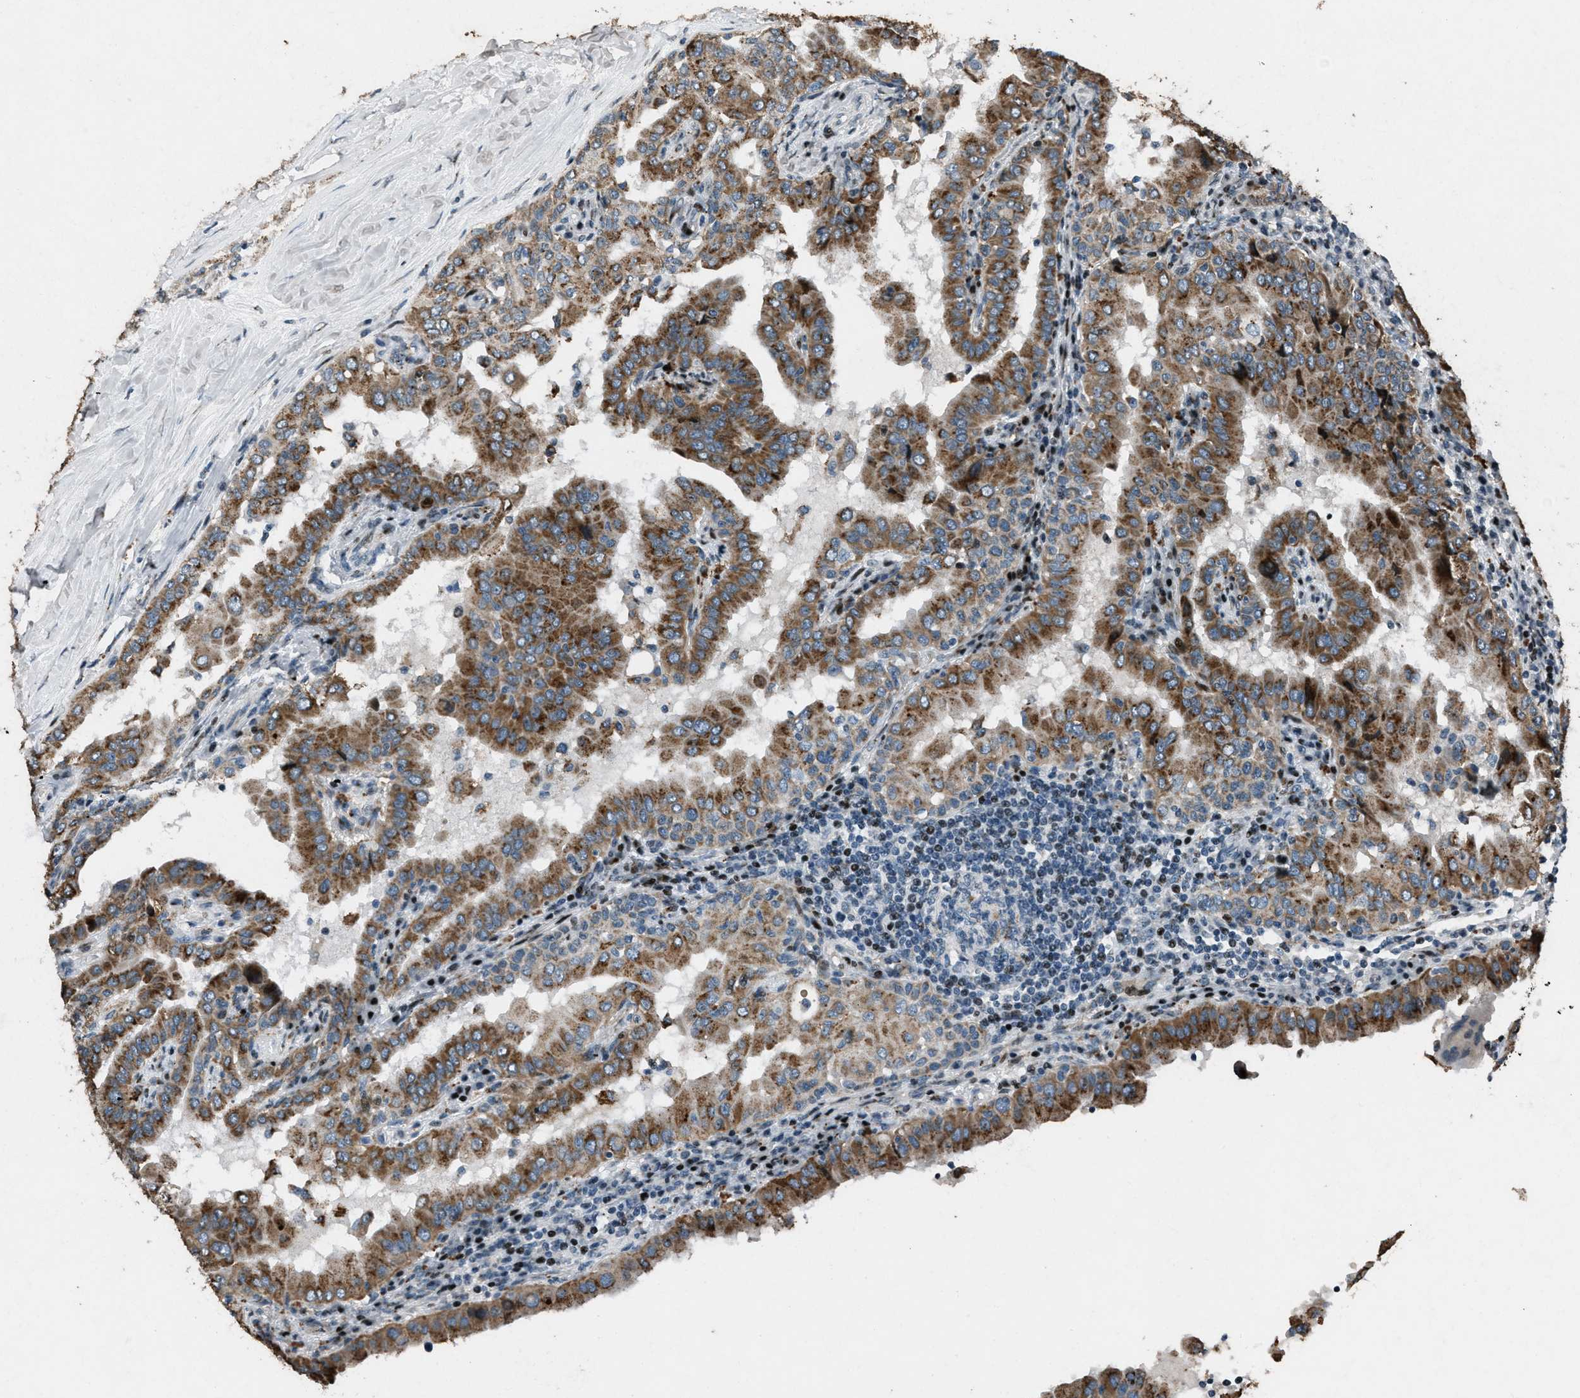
{"staining": {"intensity": "strong", "quantity": ">75%", "location": "cytoplasmic/membranous"}, "tissue": "thyroid cancer", "cell_type": "Tumor cells", "image_type": "cancer", "snomed": [{"axis": "morphology", "description": "Papillary adenocarcinoma, NOS"}, {"axis": "topography", "description": "Thyroid gland"}], "caption": "An immunohistochemistry photomicrograph of tumor tissue is shown. Protein staining in brown highlights strong cytoplasmic/membranous positivity in thyroid cancer within tumor cells. Using DAB (brown) and hematoxylin (blue) stains, captured at high magnification using brightfield microscopy.", "gene": "GPC6", "patient": {"sex": "male", "age": 33}}